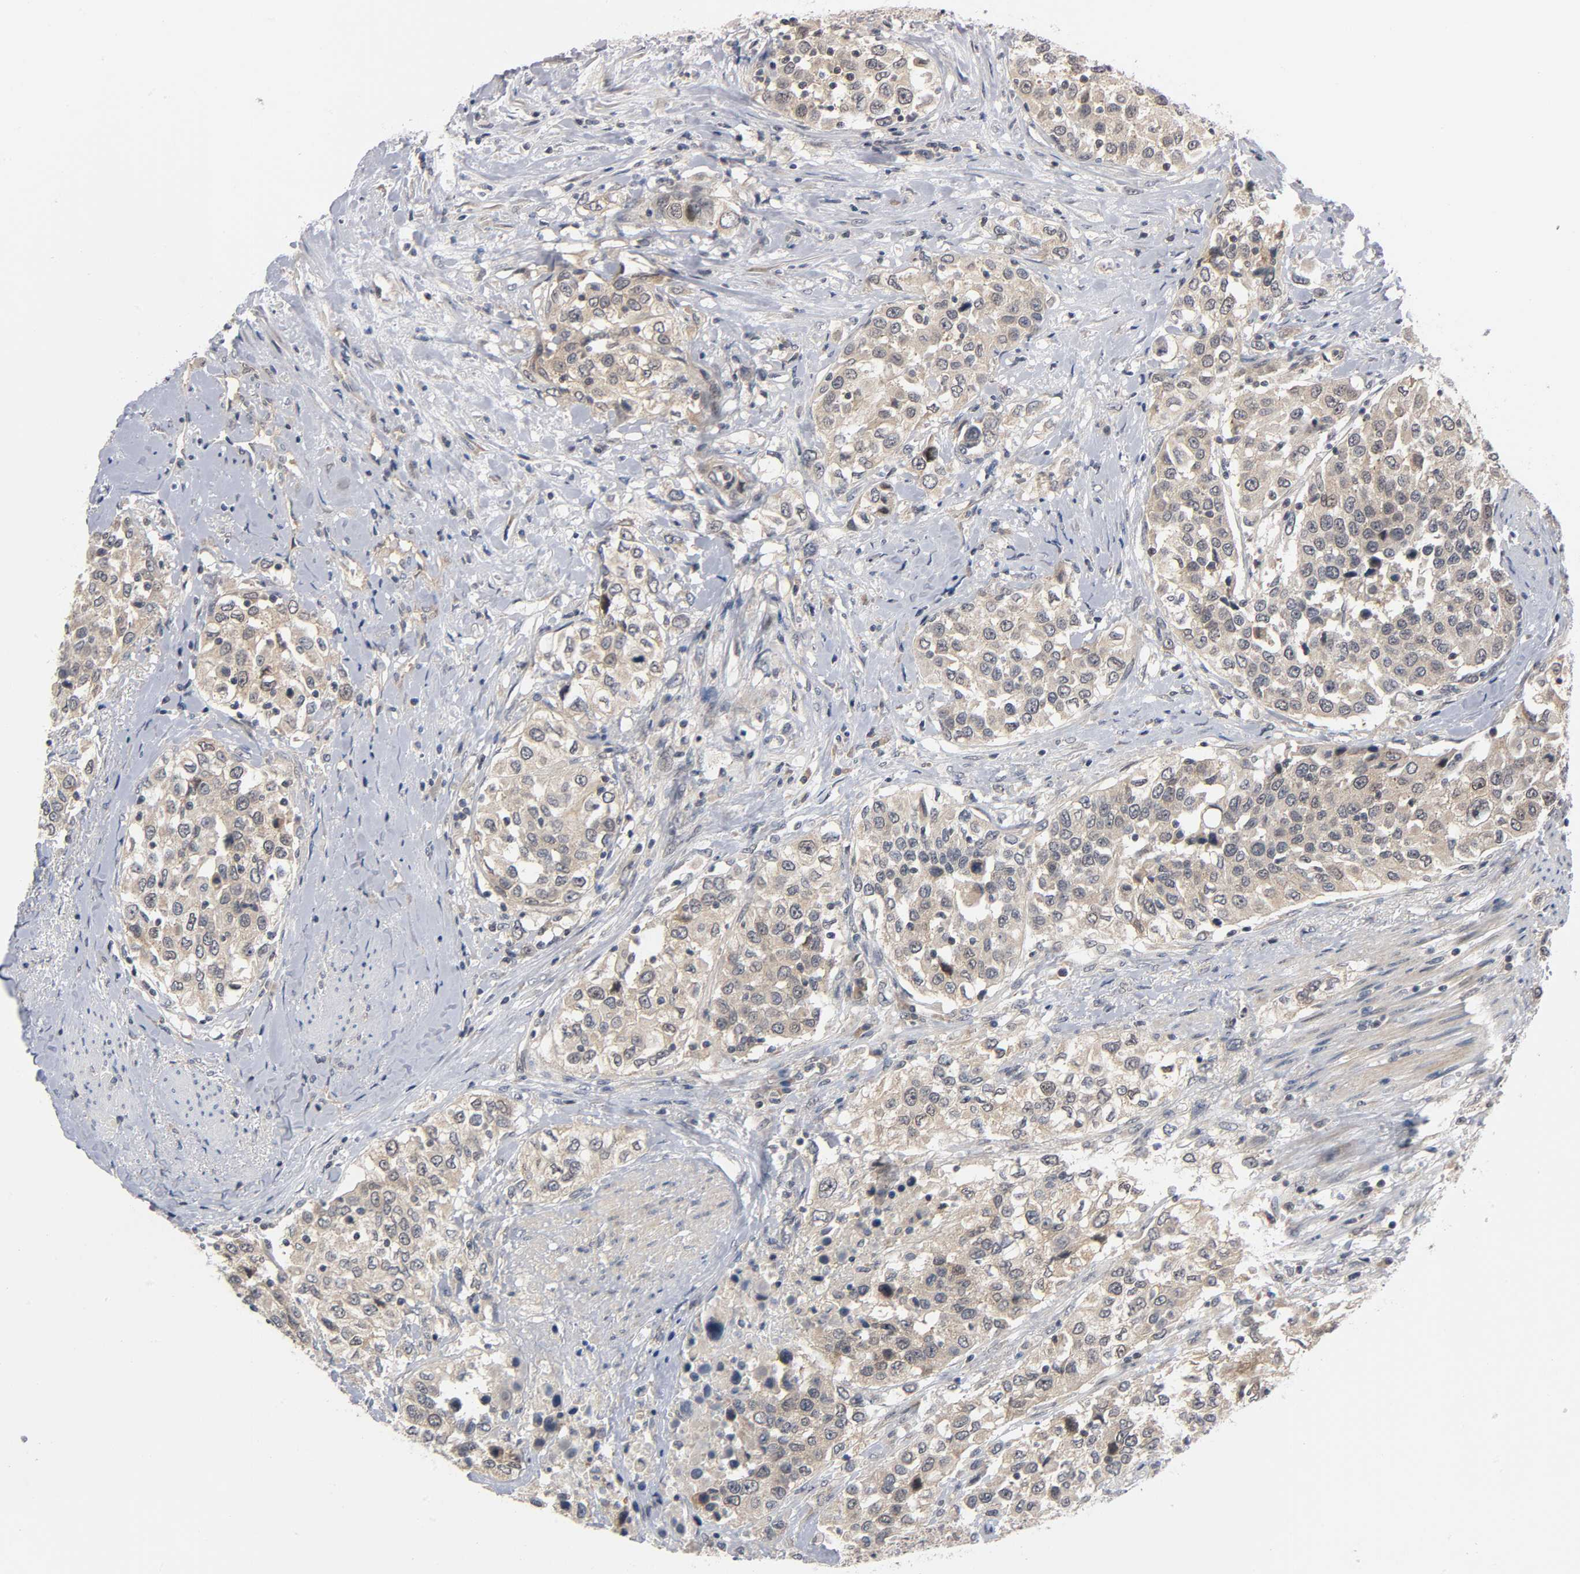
{"staining": {"intensity": "moderate", "quantity": ">75%", "location": "cytoplasmic/membranous"}, "tissue": "urothelial cancer", "cell_type": "Tumor cells", "image_type": "cancer", "snomed": [{"axis": "morphology", "description": "Urothelial carcinoma, High grade"}, {"axis": "topography", "description": "Urinary bladder"}], "caption": "High-grade urothelial carcinoma tissue demonstrates moderate cytoplasmic/membranous expression in about >75% of tumor cells, visualized by immunohistochemistry.", "gene": "MAPK8", "patient": {"sex": "female", "age": 80}}